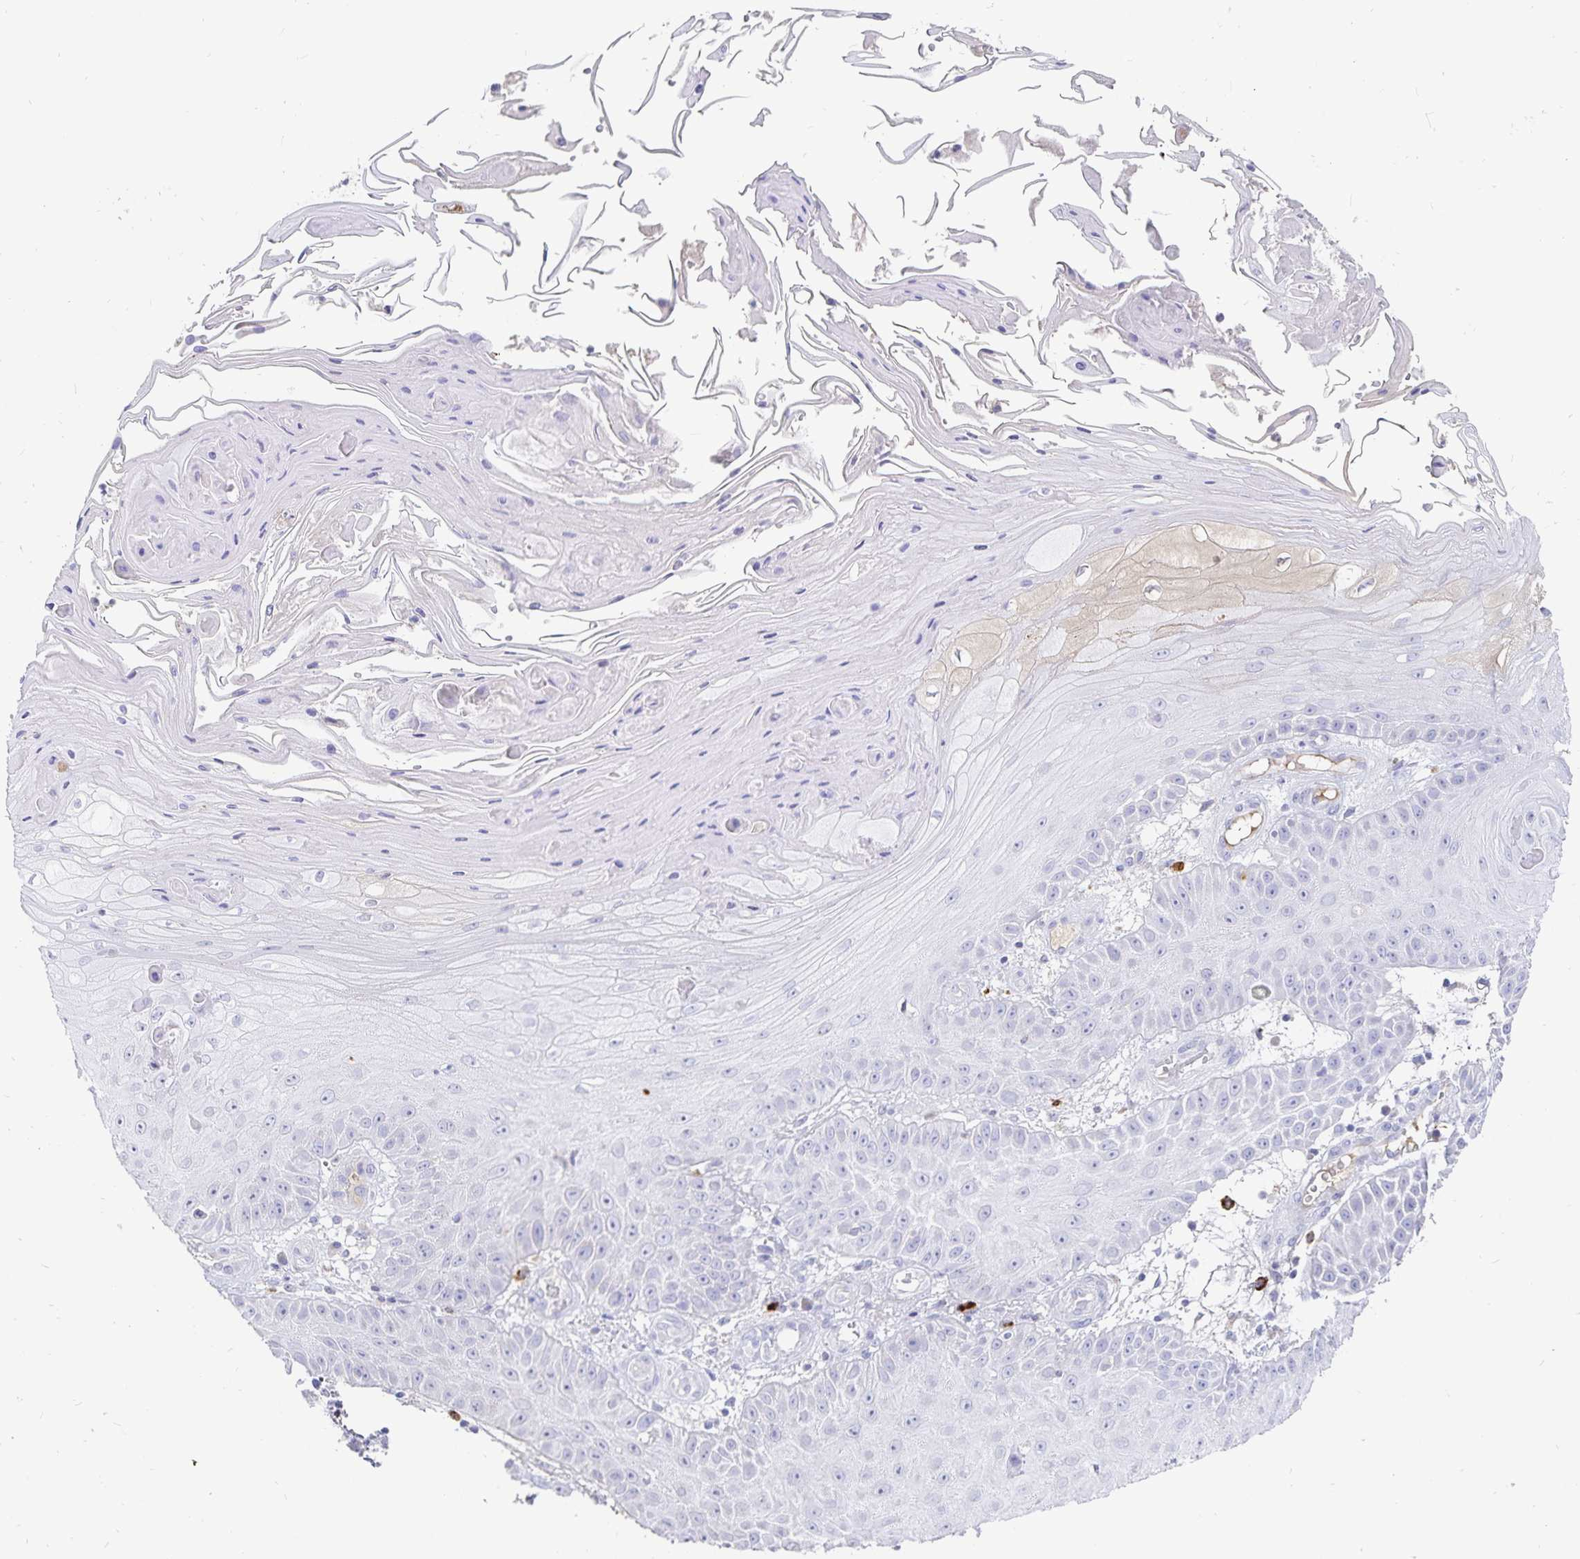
{"staining": {"intensity": "negative", "quantity": "none", "location": "none"}, "tissue": "skin cancer", "cell_type": "Tumor cells", "image_type": "cancer", "snomed": [{"axis": "morphology", "description": "Squamous cell carcinoma, NOS"}, {"axis": "topography", "description": "Skin"}], "caption": "The photomicrograph displays no staining of tumor cells in skin cancer. (DAB (3,3'-diaminobenzidine) immunohistochemistry visualized using brightfield microscopy, high magnification).", "gene": "PKHD1", "patient": {"sex": "male", "age": 70}}